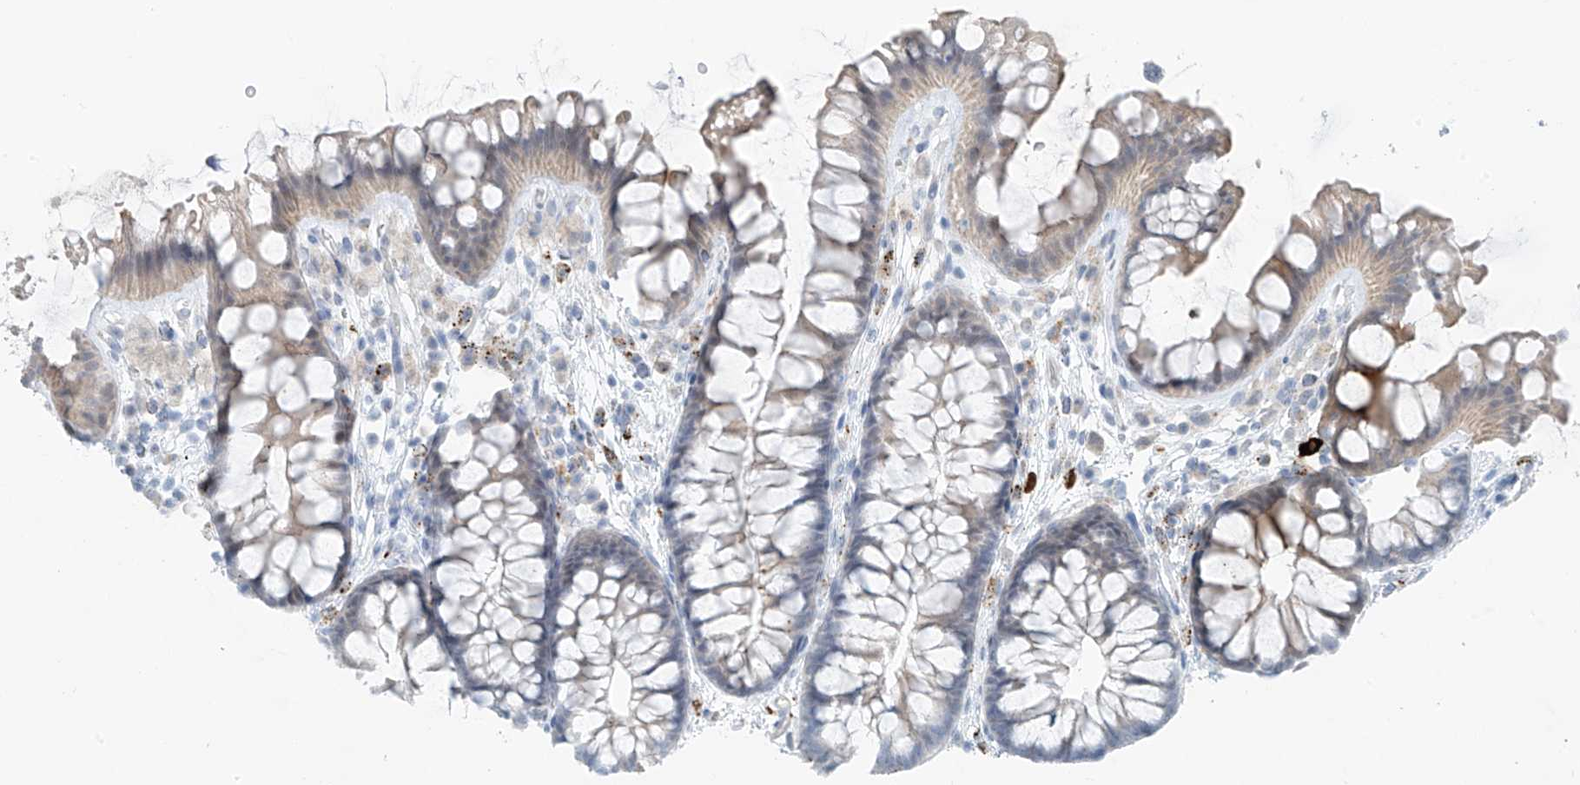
{"staining": {"intensity": "negative", "quantity": "none", "location": "none"}, "tissue": "colon", "cell_type": "Endothelial cells", "image_type": "normal", "snomed": [{"axis": "morphology", "description": "Normal tissue, NOS"}, {"axis": "topography", "description": "Colon"}], "caption": "Immunohistochemical staining of normal colon exhibits no significant staining in endothelial cells. (DAB IHC visualized using brightfield microscopy, high magnification).", "gene": "ZNF793", "patient": {"sex": "female", "age": 62}}